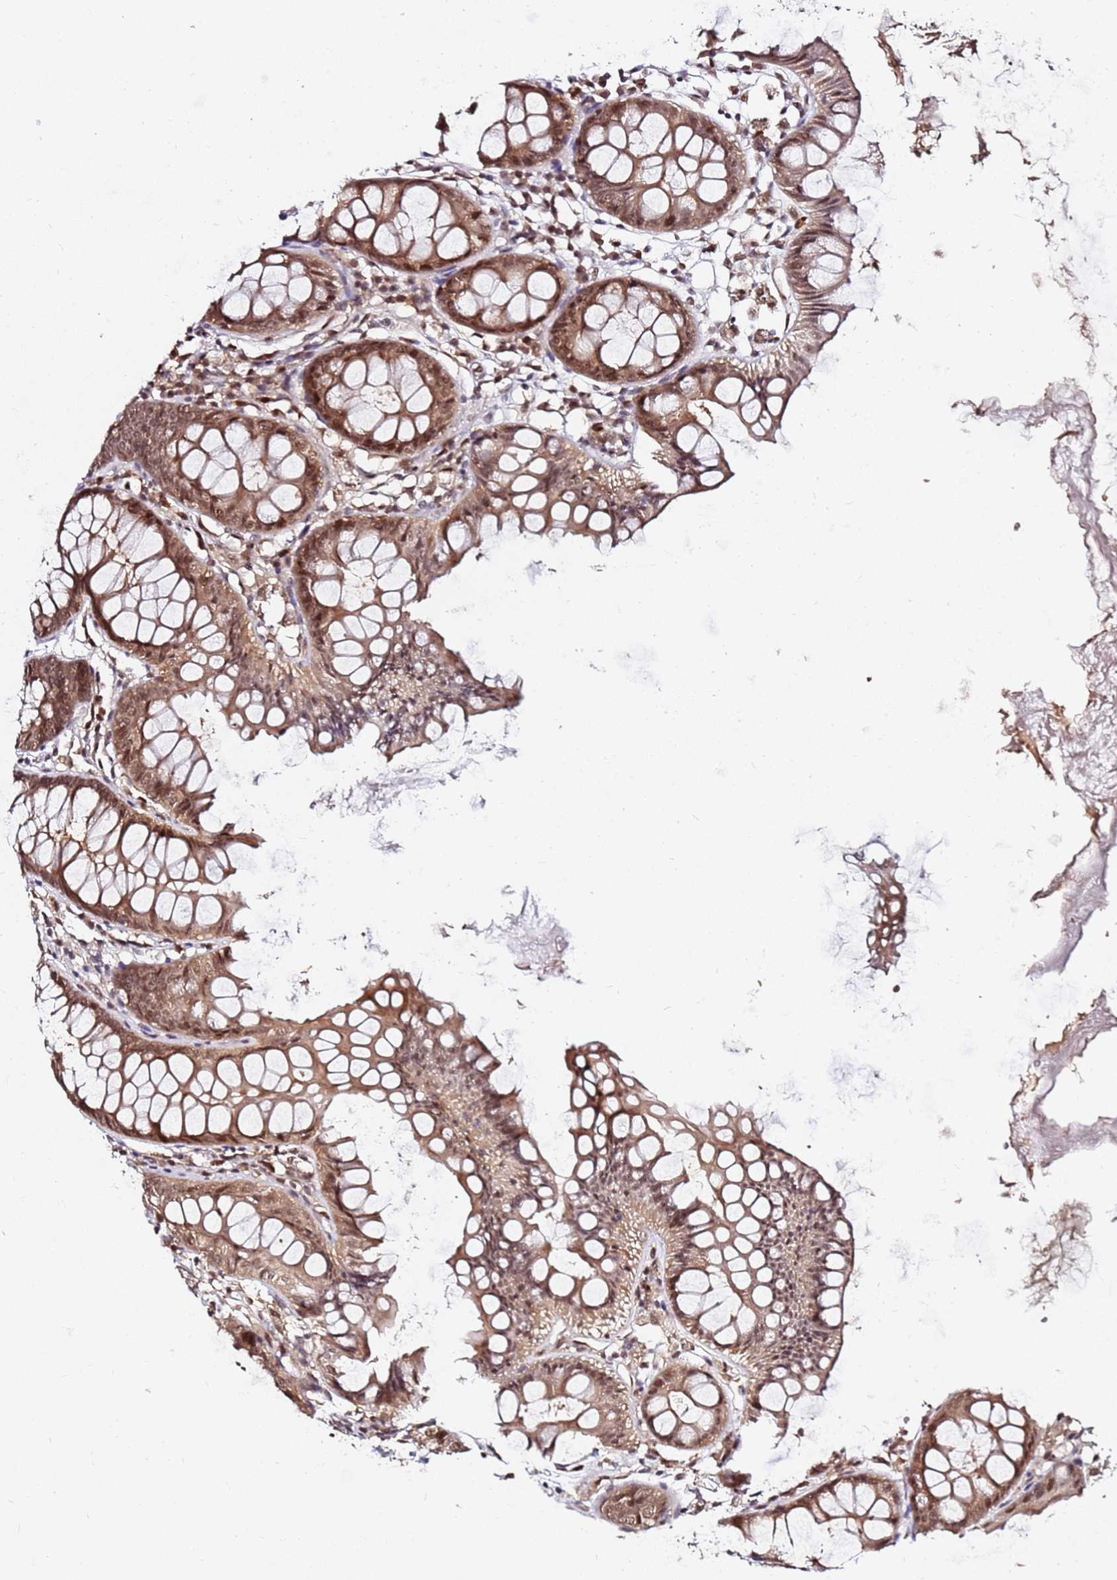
{"staining": {"intensity": "moderate", "quantity": ">75%", "location": "cytoplasmic/membranous,nuclear"}, "tissue": "colon", "cell_type": "Endothelial cells", "image_type": "normal", "snomed": [{"axis": "morphology", "description": "Normal tissue, NOS"}, {"axis": "topography", "description": "Colon"}], "caption": "Immunohistochemical staining of normal human colon demonstrates moderate cytoplasmic/membranous,nuclear protein staining in about >75% of endothelial cells.", "gene": "RGS18", "patient": {"sex": "female", "age": 84}}